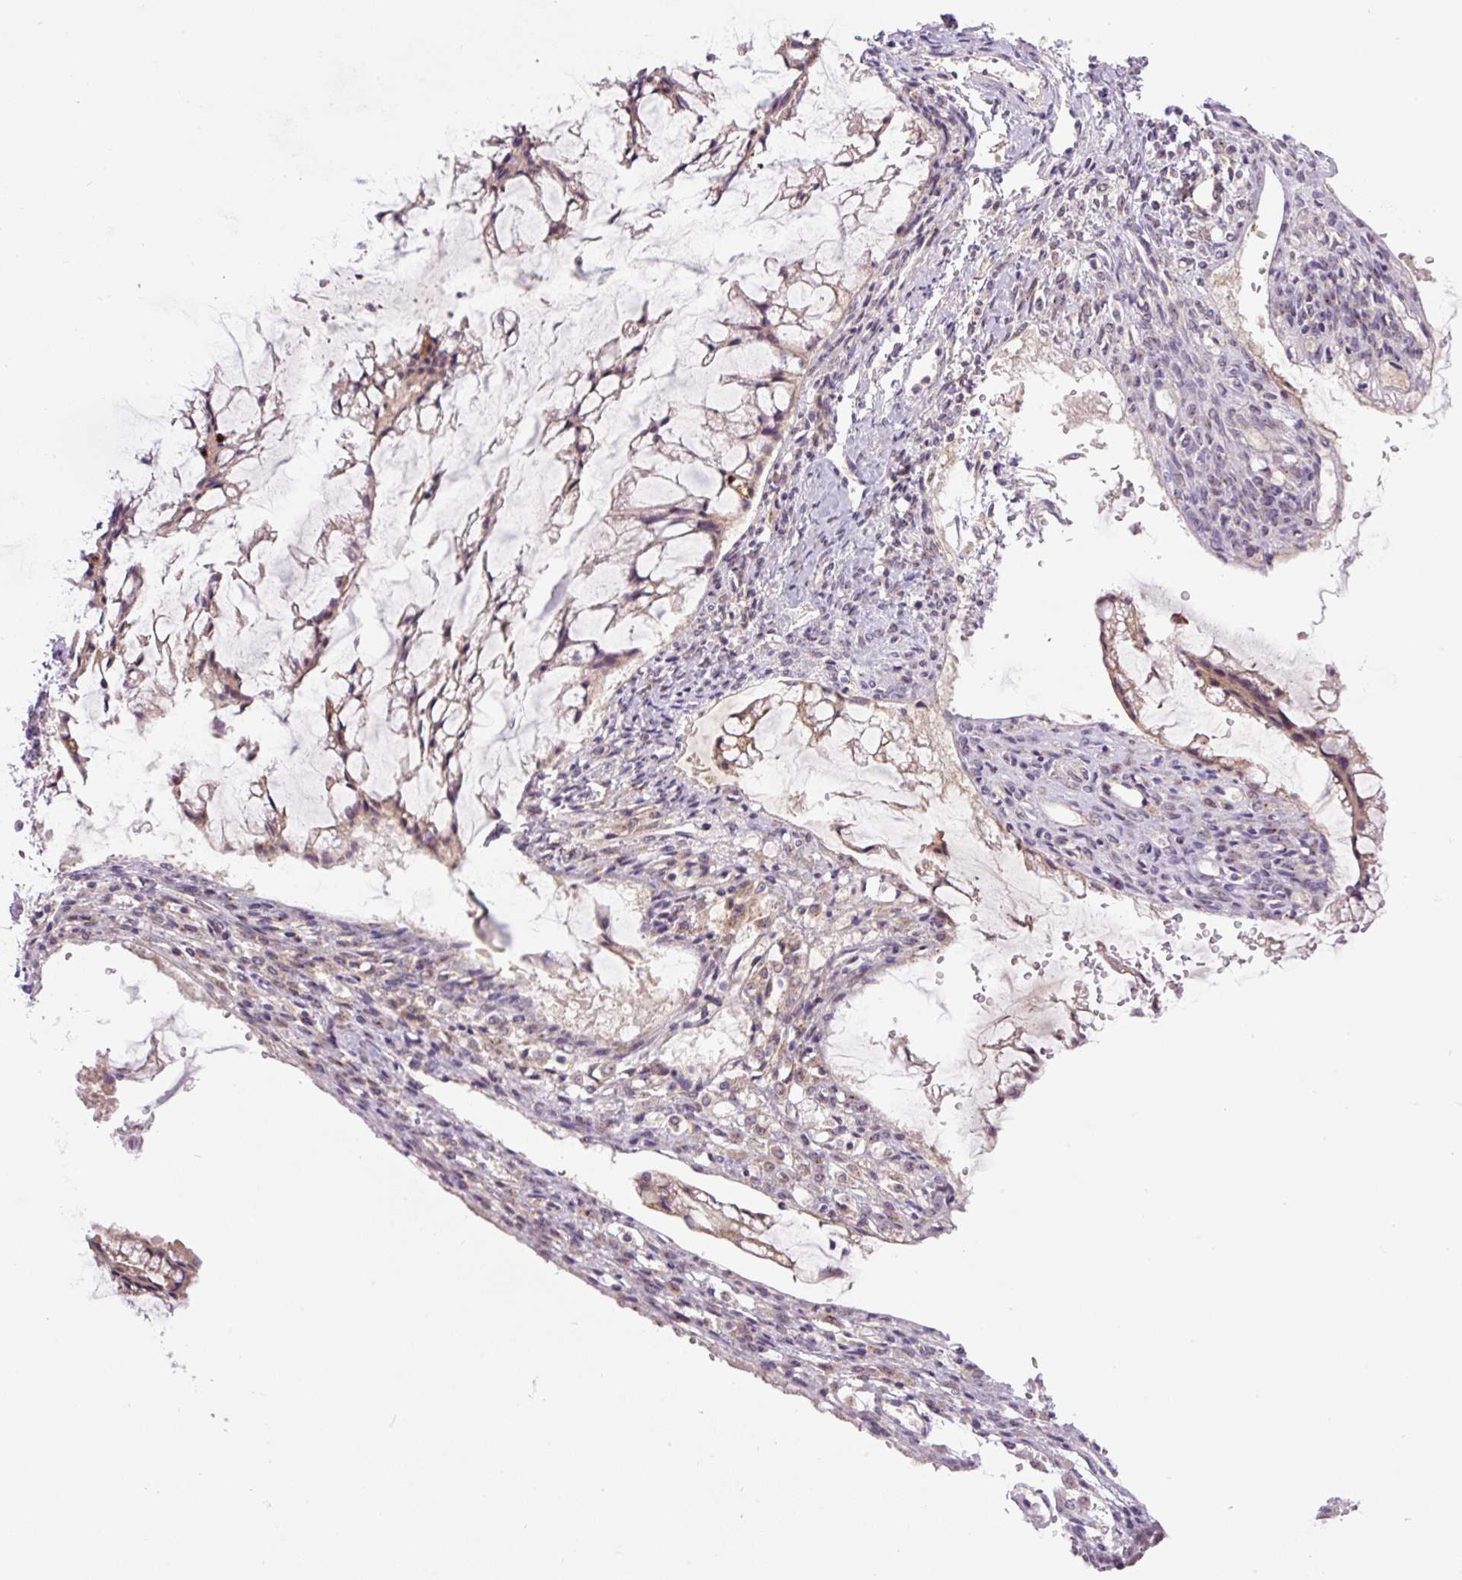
{"staining": {"intensity": "moderate", "quantity": "25%-75%", "location": "cytoplasmic/membranous"}, "tissue": "ovarian cancer", "cell_type": "Tumor cells", "image_type": "cancer", "snomed": [{"axis": "morphology", "description": "Cystadenocarcinoma, mucinous, NOS"}, {"axis": "topography", "description": "Ovary"}], "caption": "Moderate cytoplasmic/membranous protein staining is appreciated in approximately 25%-75% of tumor cells in ovarian mucinous cystadenocarcinoma.", "gene": "PCM1", "patient": {"sex": "female", "age": 73}}